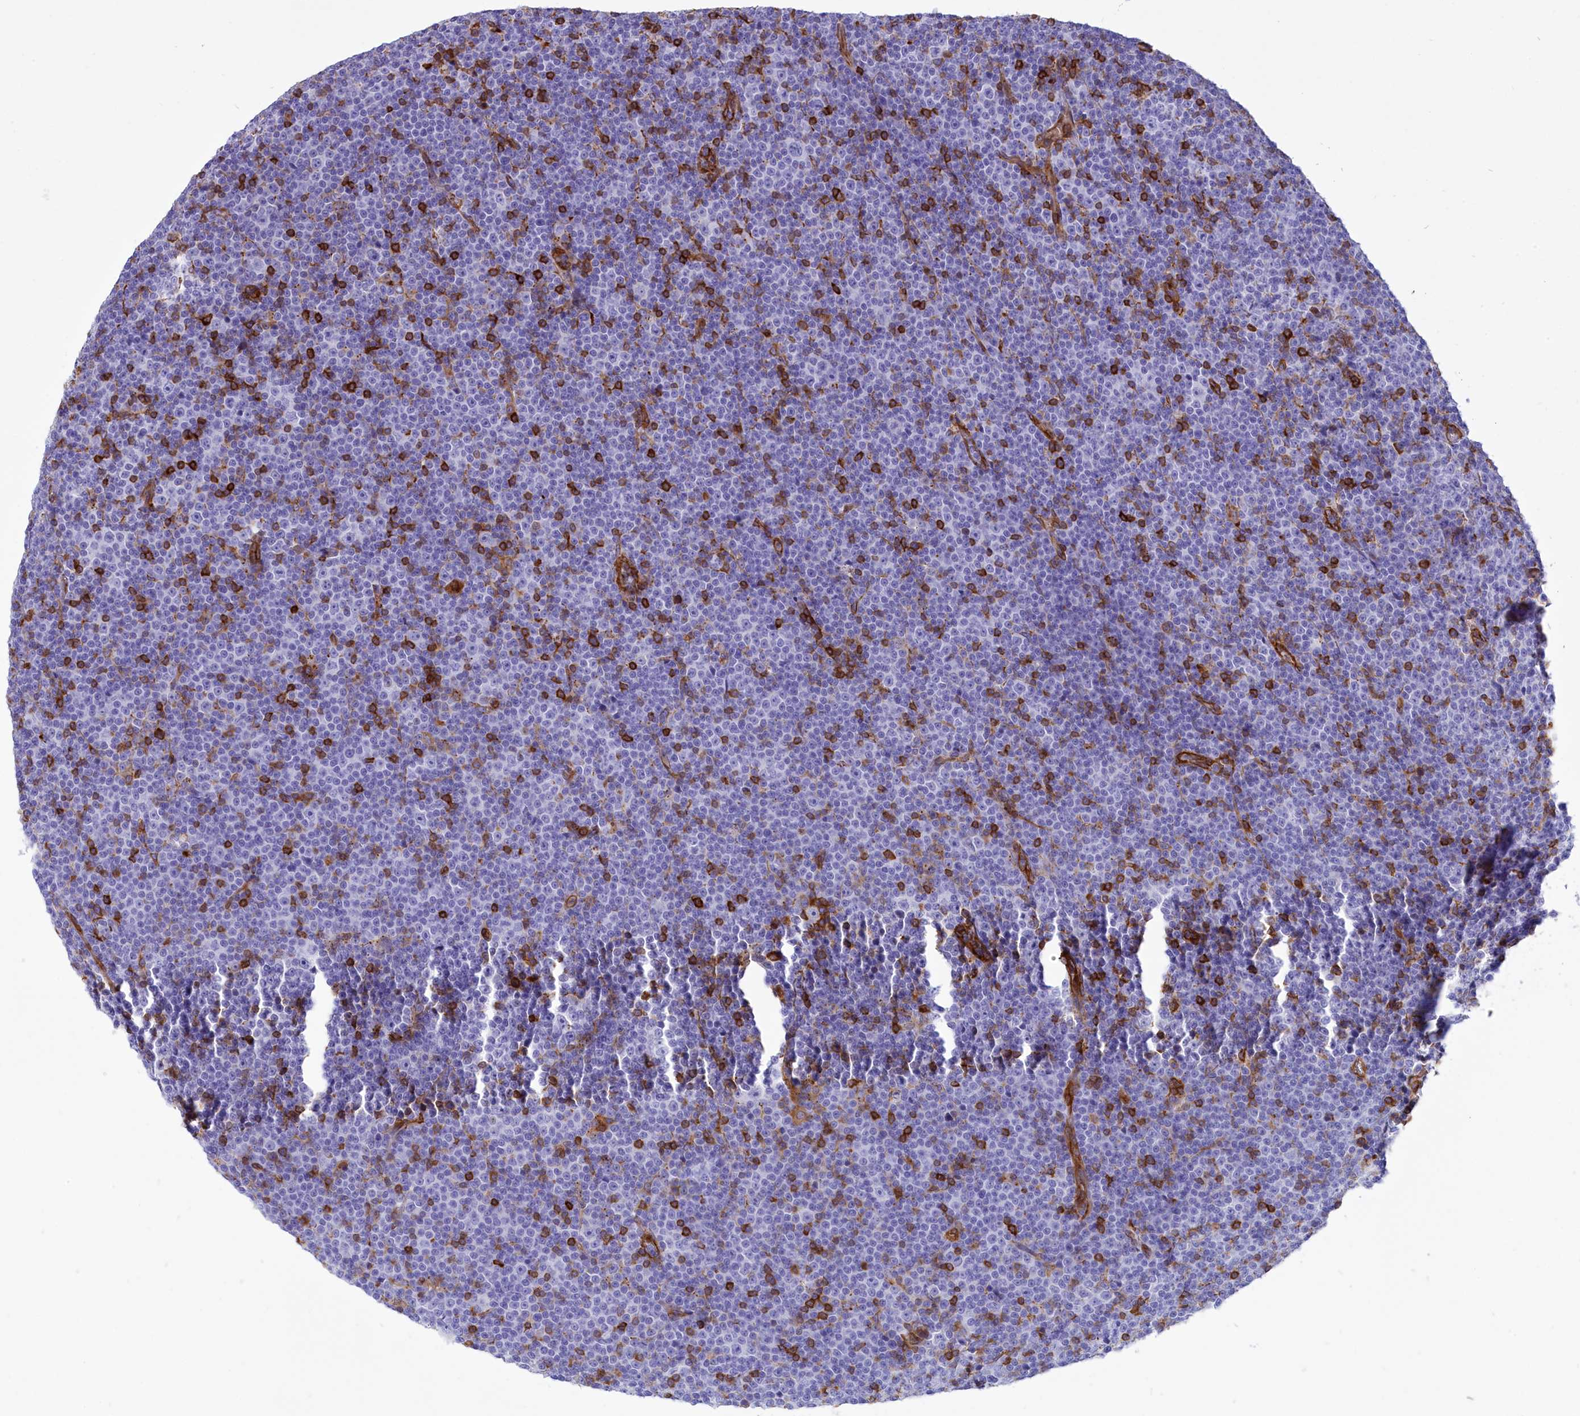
{"staining": {"intensity": "negative", "quantity": "none", "location": "none"}, "tissue": "lymphoma", "cell_type": "Tumor cells", "image_type": "cancer", "snomed": [{"axis": "morphology", "description": "Malignant lymphoma, non-Hodgkin's type, Low grade"}, {"axis": "topography", "description": "Lymph node"}], "caption": "This is a photomicrograph of IHC staining of lymphoma, which shows no positivity in tumor cells.", "gene": "SEPTIN9", "patient": {"sex": "female", "age": 67}}